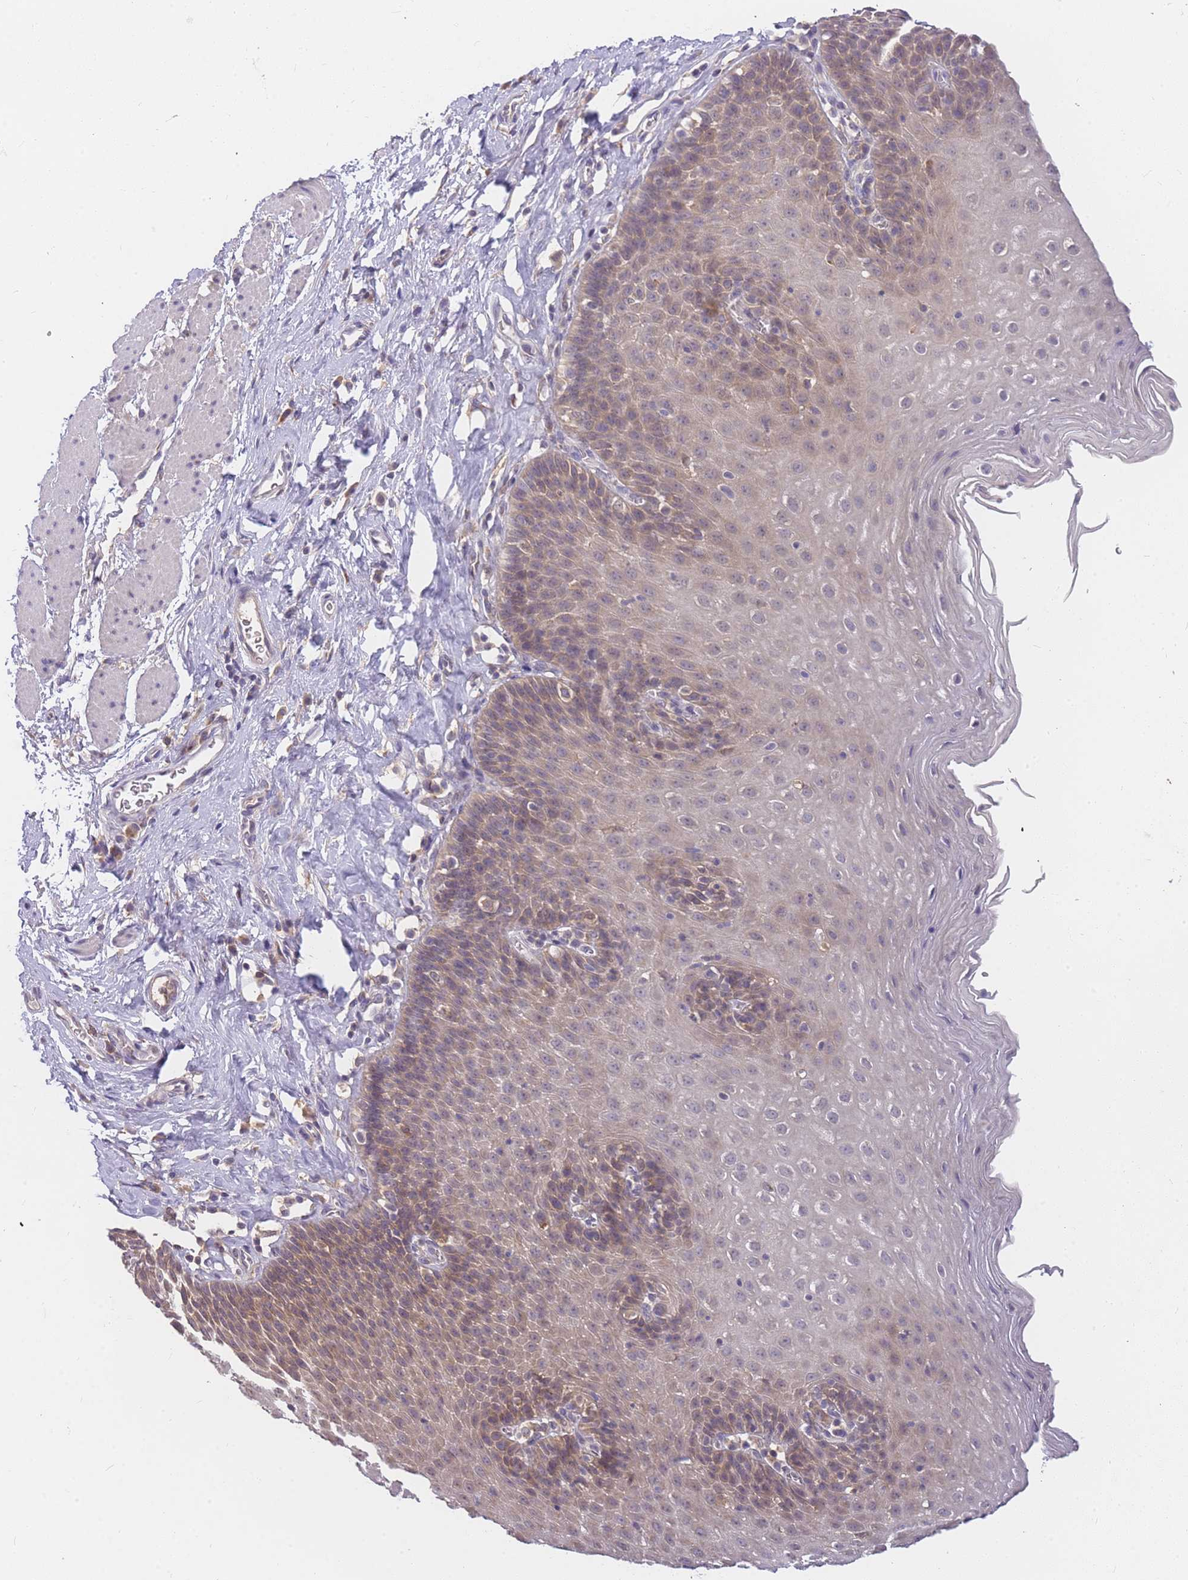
{"staining": {"intensity": "weak", "quantity": "25%-75%", "location": "cytoplasmic/membranous"}, "tissue": "esophagus", "cell_type": "Squamous epithelial cells", "image_type": "normal", "snomed": [{"axis": "morphology", "description": "Normal tissue, NOS"}, {"axis": "topography", "description": "Esophagus"}], "caption": "Immunohistochemical staining of unremarkable esophagus exhibits low levels of weak cytoplasmic/membranous staining in about 25%-75% of squamous epithelial cells.", "gene": "ZNF577", "patient": {"sex": "female", "age": 61}}